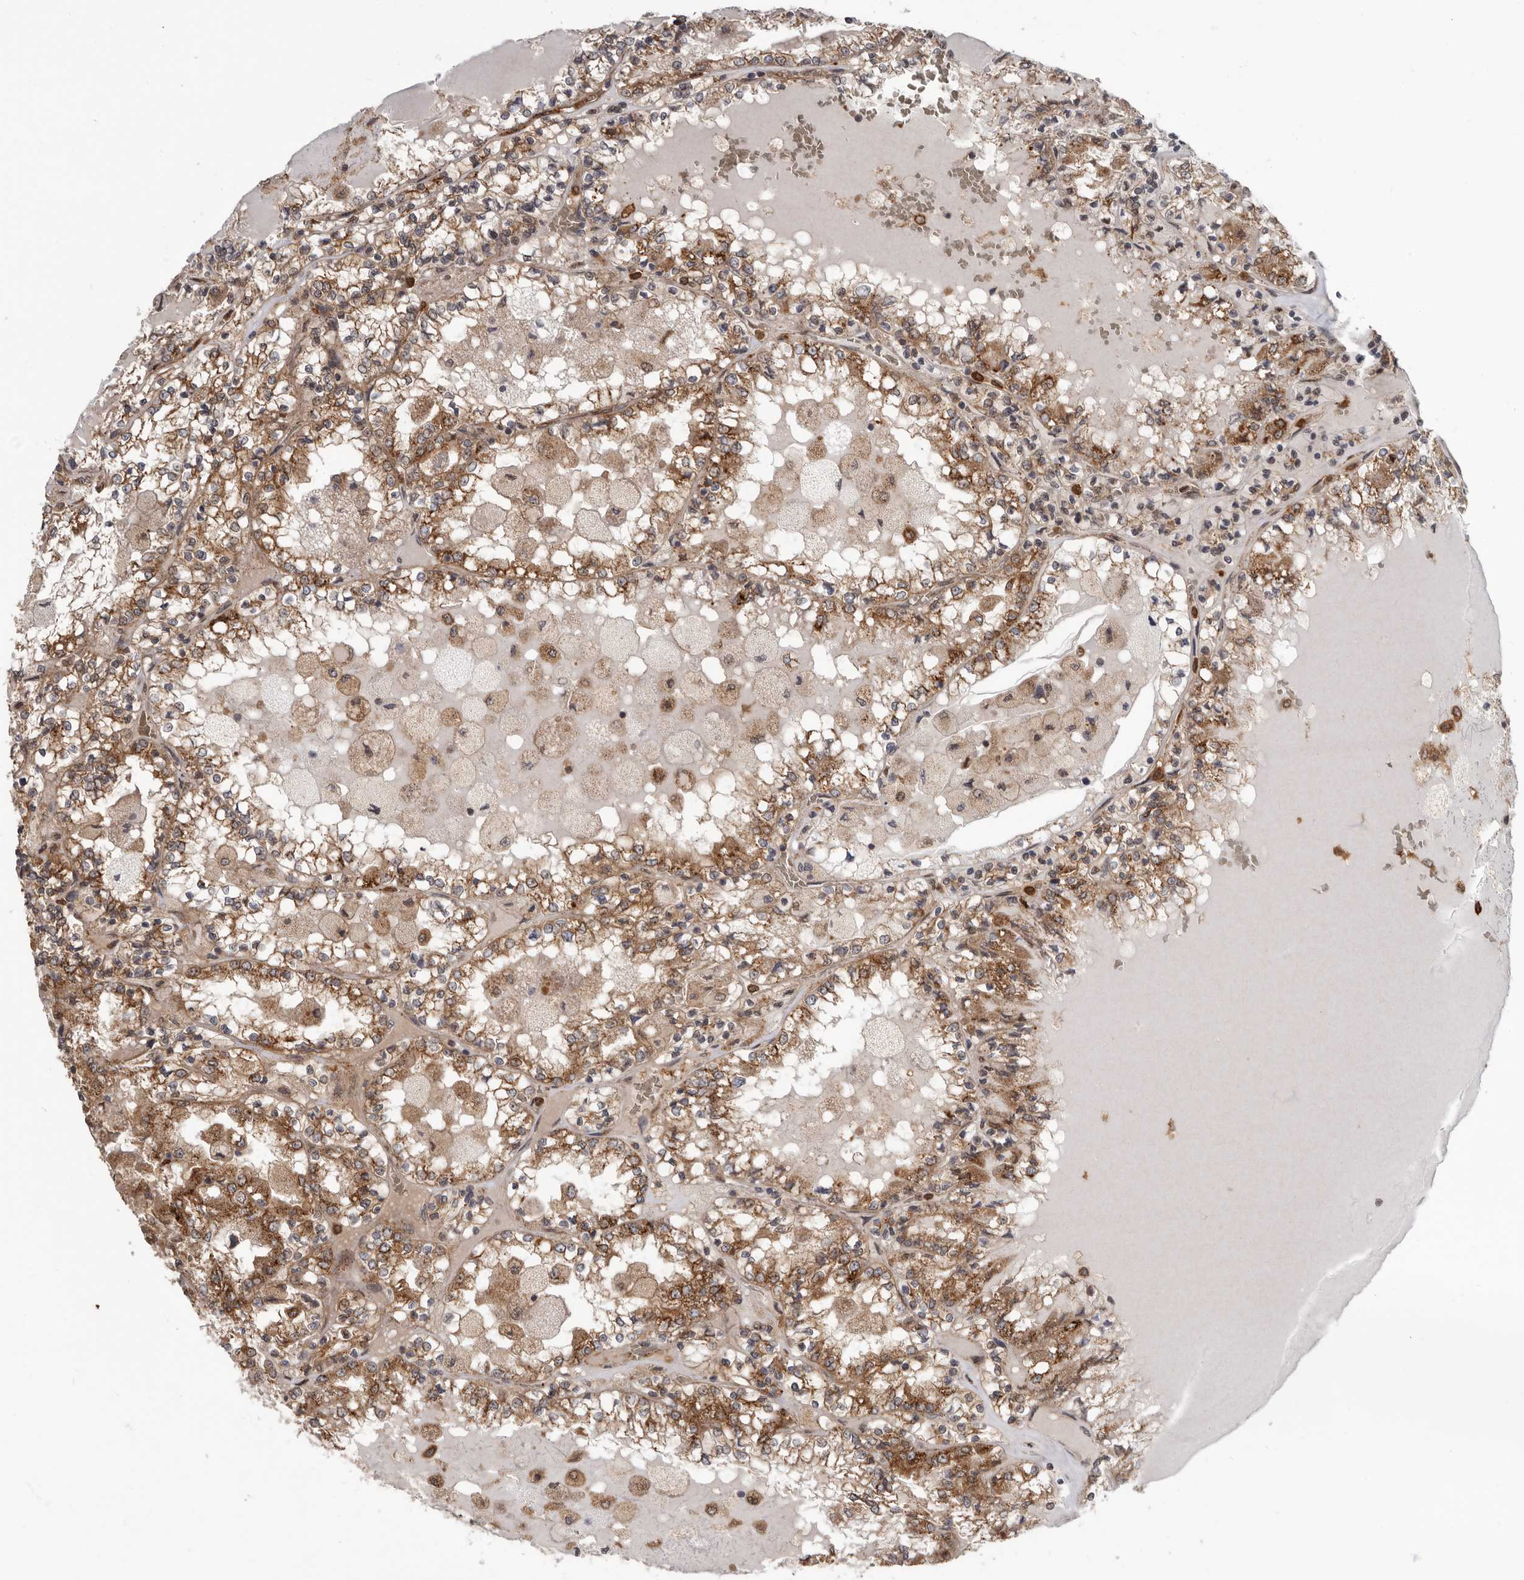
{"staining": {"intensity": "moderate", "quantity": ">75%", "location": "cytoplasmic/membranous"}, "tissue": "renal cancer", "cell_type": "Tumor cells", "image_type": "cancer", "snomed": [{"axis": "morphology", "description": "Adenocarcinoma, NOS"}, {"axis": "topography", "description": "Kidney"}], "caption": "Moderate cytoplasmic/membranous positivity is identified in about >75% of tumor cells in renal adenocarcinoma.", "gene": "FGFR4", "patient": {"sex": "female", "age": 56}}